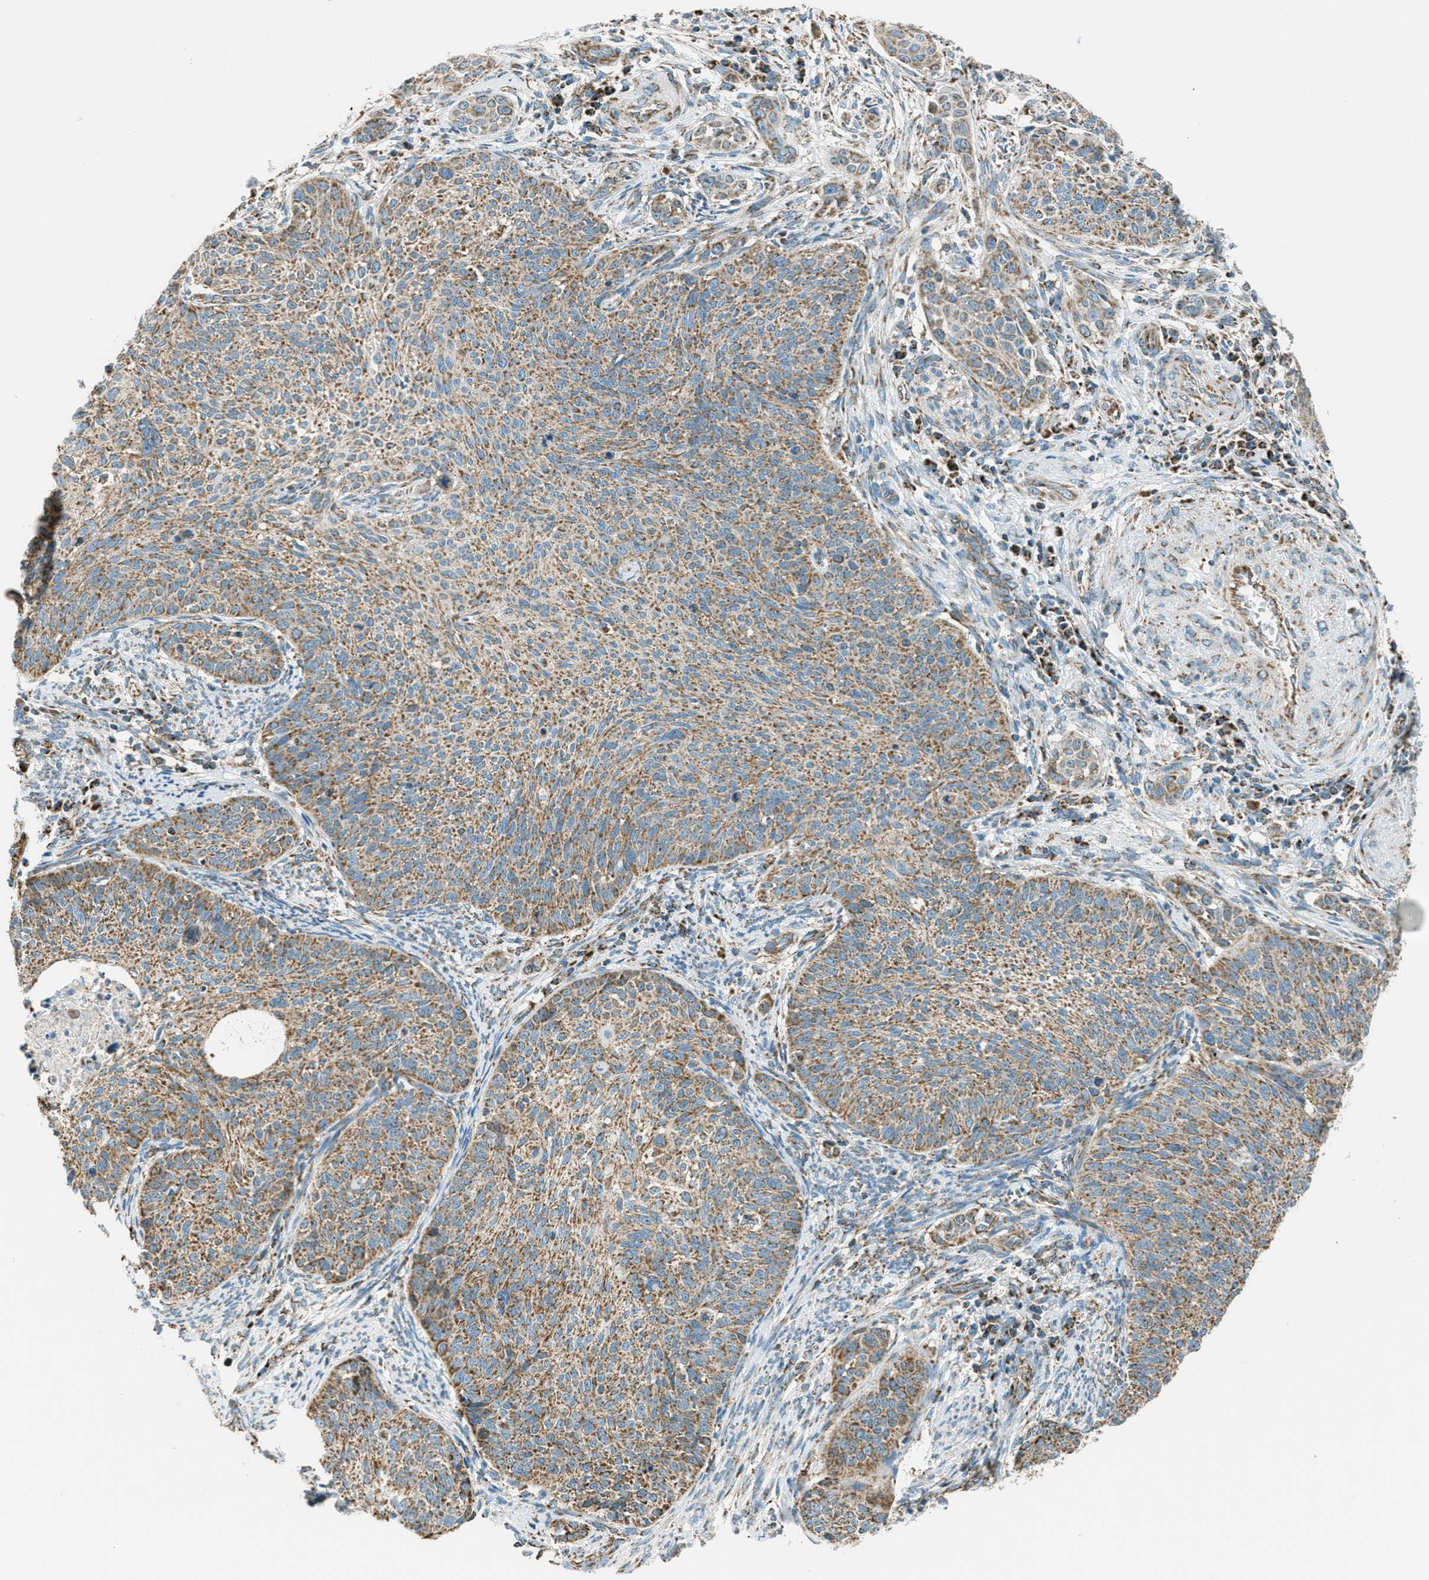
{"staining": {"intensity": "moderate", "quantity": ">75%", "location": "cytoplasmic/membranous"}, "tissue": "cervical cancer", "cell_type": "Tumor cells", "image_type": "cancer", "snomed": [{"axis": "morphology", "description": "Squamous cell carcinoma, NOS"}, {"axis": "topography", "description": "Cervix"}], "caption": "Human cervical squamous cell carcinoma stained for a protein (brown) reveals moderate cytoplasmic/membranous positive positivity in about >75% of tumor cells.", "gene": "CHST15", "patient": {"sex": "female", "age": 70}}